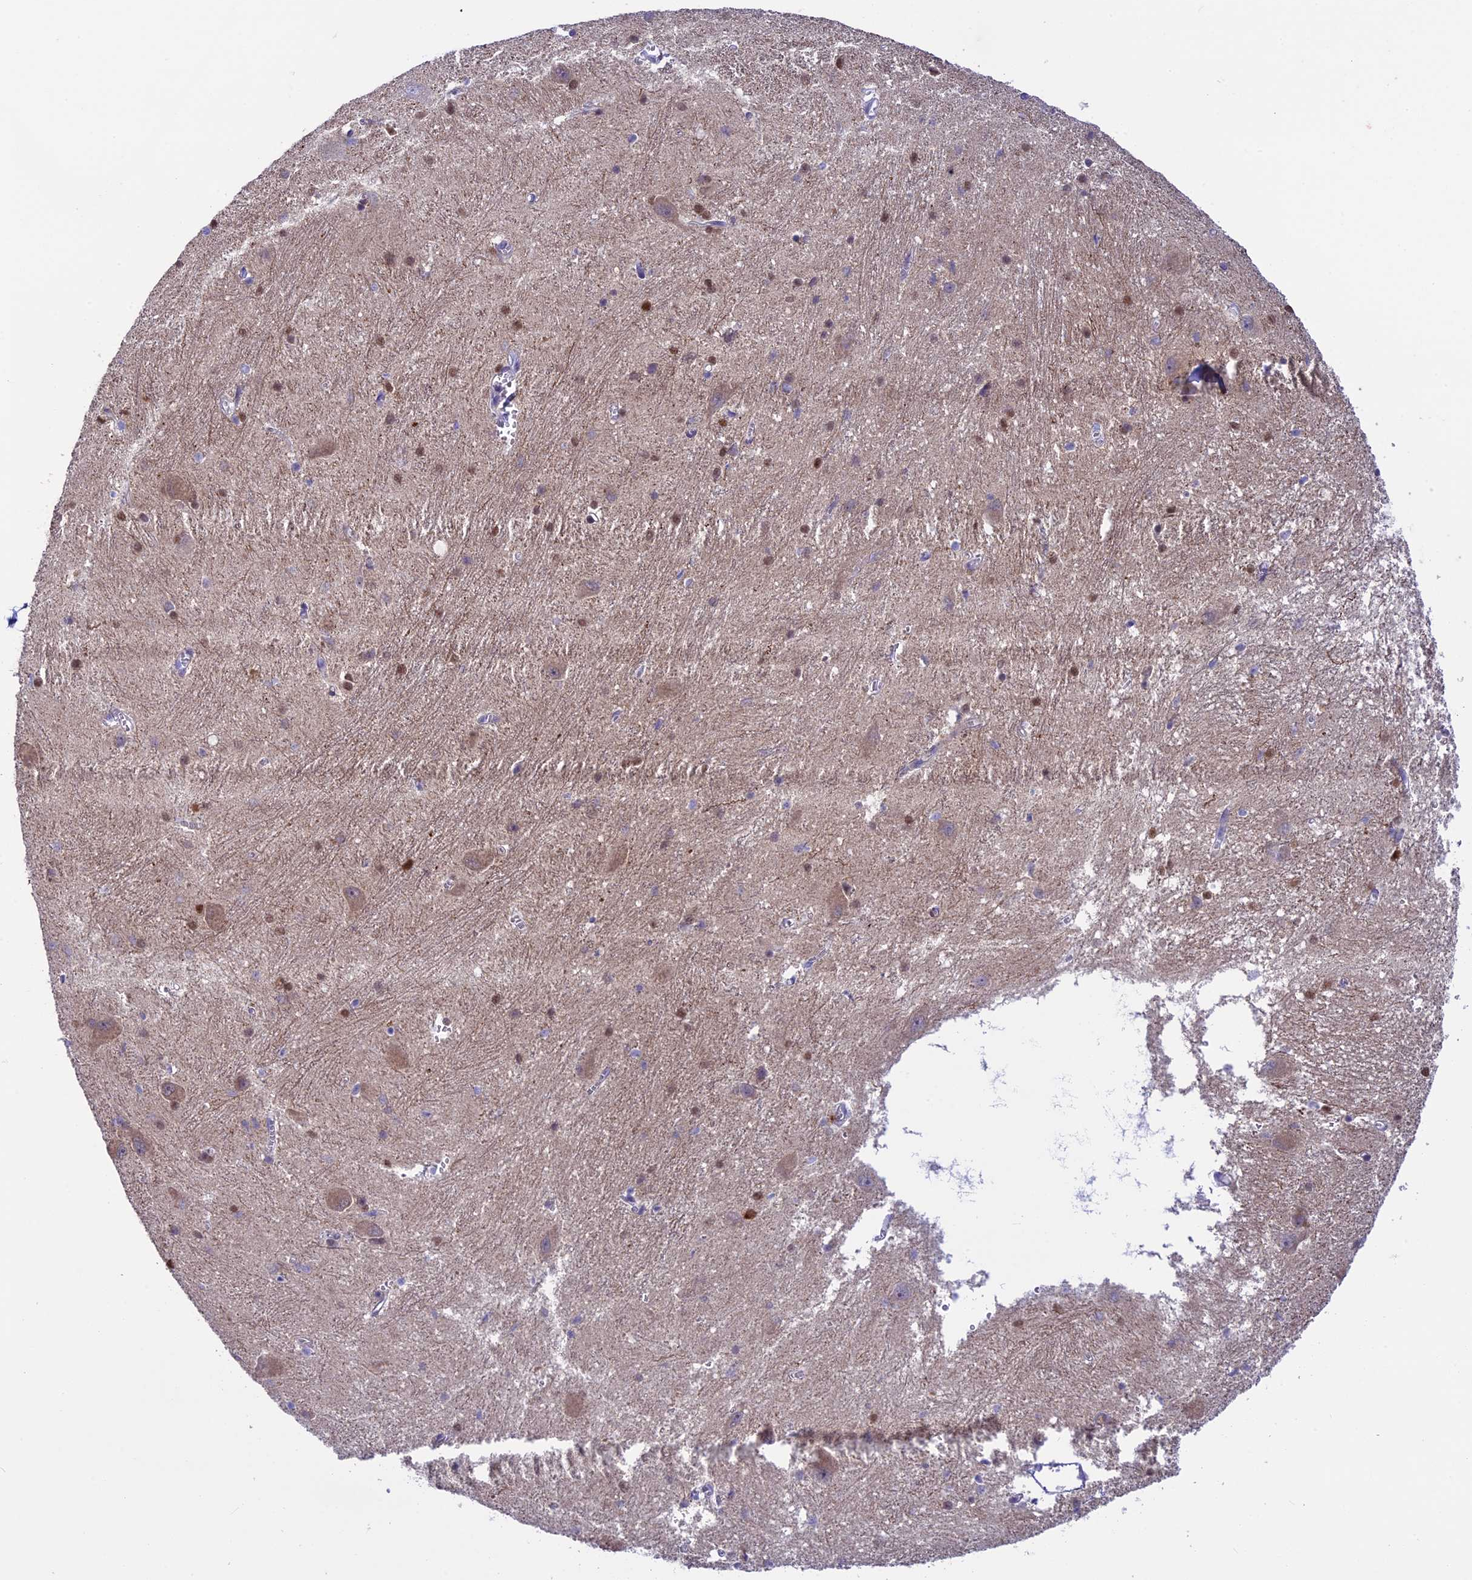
{"staining": {"intensity": "moderate", "quantity": "25%-75%", "location": "nuclear"}, "tissue": "caudate", "cell_type": "Glial cells", "image_type": "normal", "snomed": [{"axis": "morphology", "description": "Normal tissue, NOS"}, {"axis": "topography", "description": "Lateral ventricle wall"}], "caption": "A medium amount of moderate nuclear expression is seen in approximately 25%-75% of glial cells in normal caudate.", "gene": "IGSF6", "patient": {"sex": "male", "age": 37}}